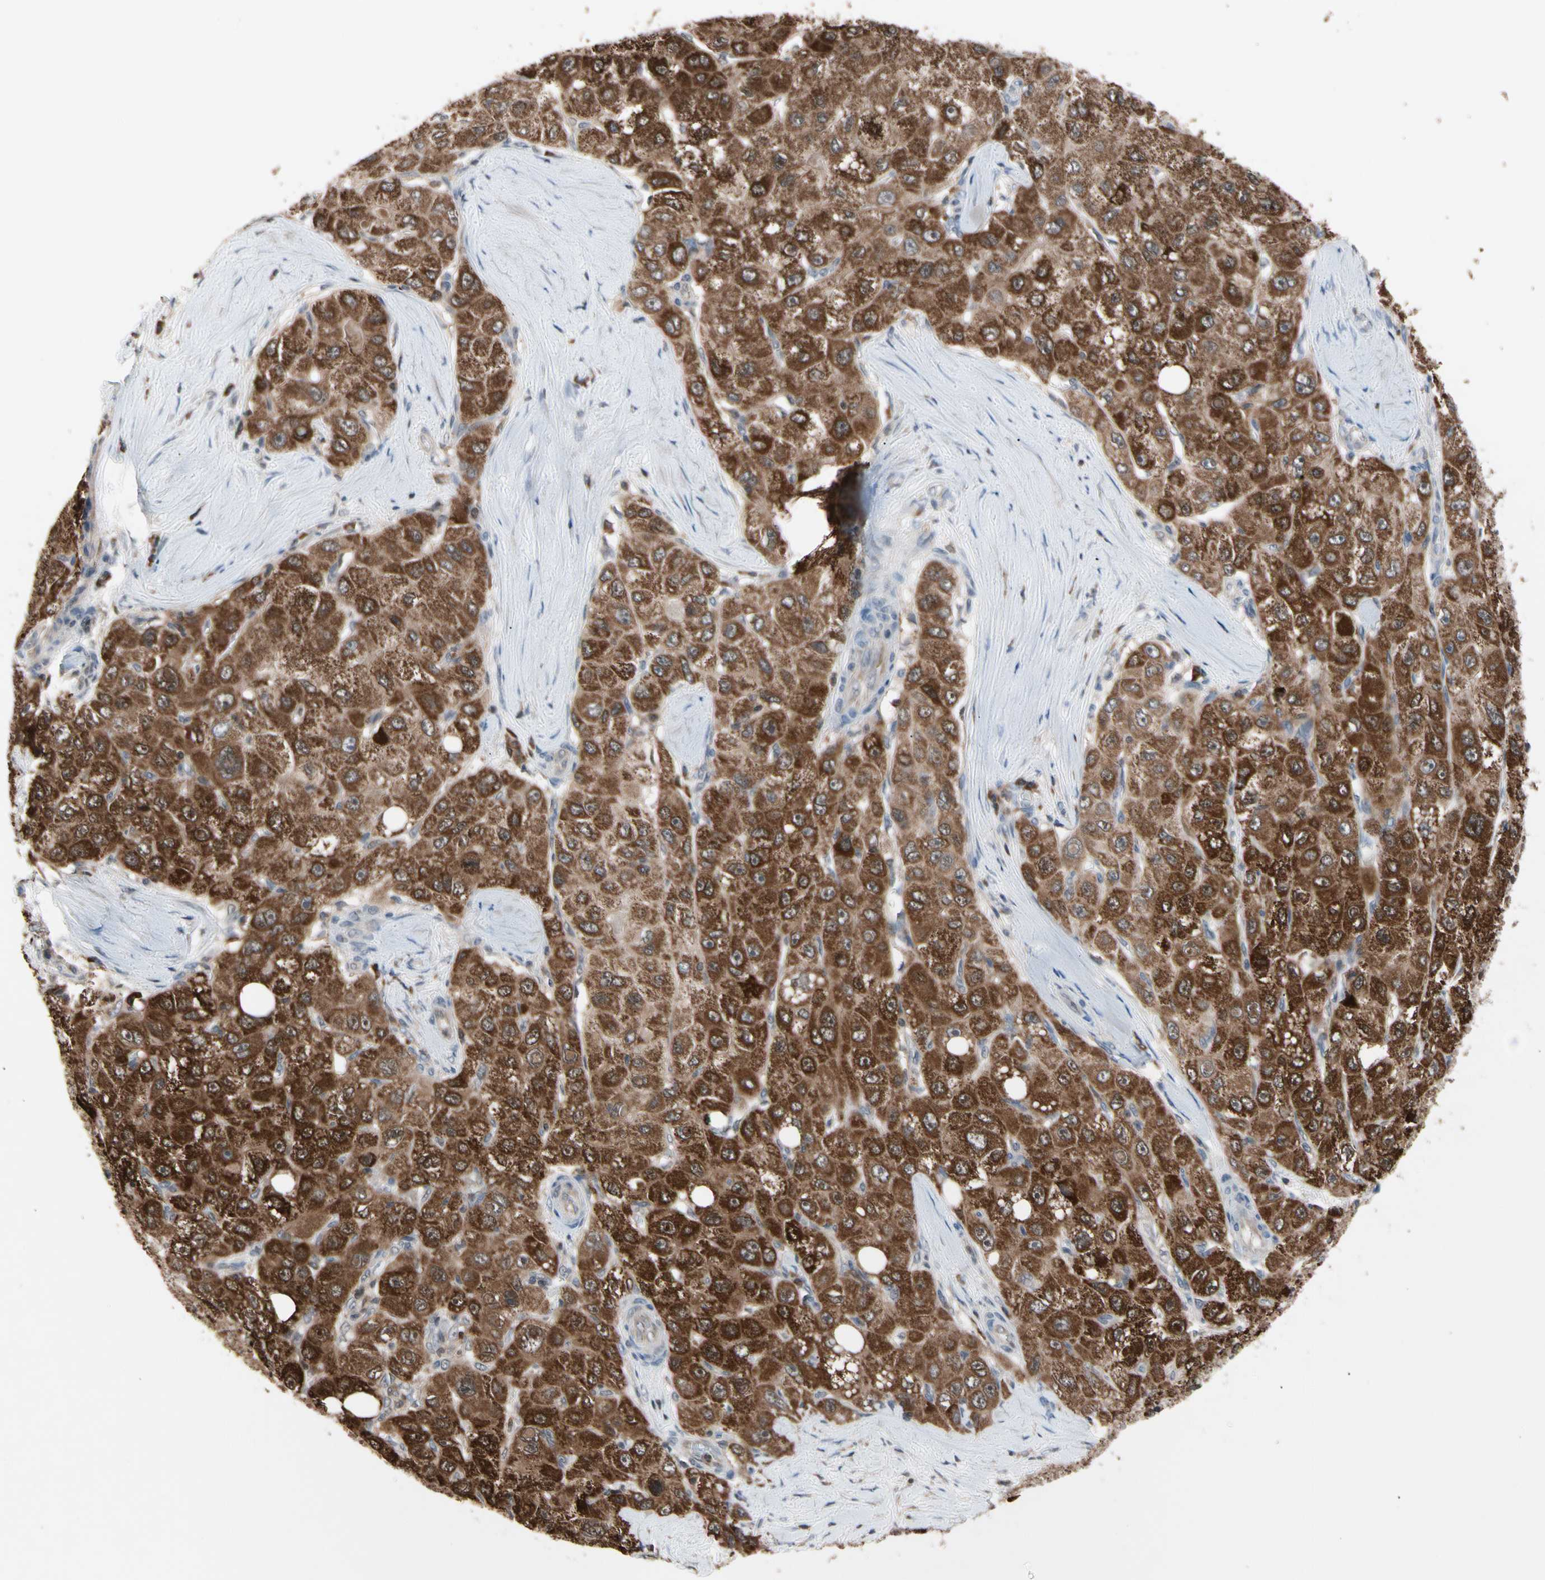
{"staining": {"intensity": "strong", "quantity": ">75%", "location": "cytoplasmic/membranous"}, "tissue": "liver cancer", "cell_type": "Tumor cells", "image_type": "cancer", "snomed": [{"axis": "morphology", "description": "Carcinoma, Hepatocellular, NOS"}, {"axis": "topography", "description": "Liver"}], "caption": "Hepatocellular carcinoma (liver) tissue reveals strong cytoplasmic/membranous staining in approximately >75% of tumor cells, visualized by immunohistochemistry. (Stains: DAB (3,3'-diaminobenzidine) in brown, nuclei in blue, Microscopy: brightfield microscopy at high magnification).", "gene": "MTHFS", "patient": {"sex": "male", "age": 80}}